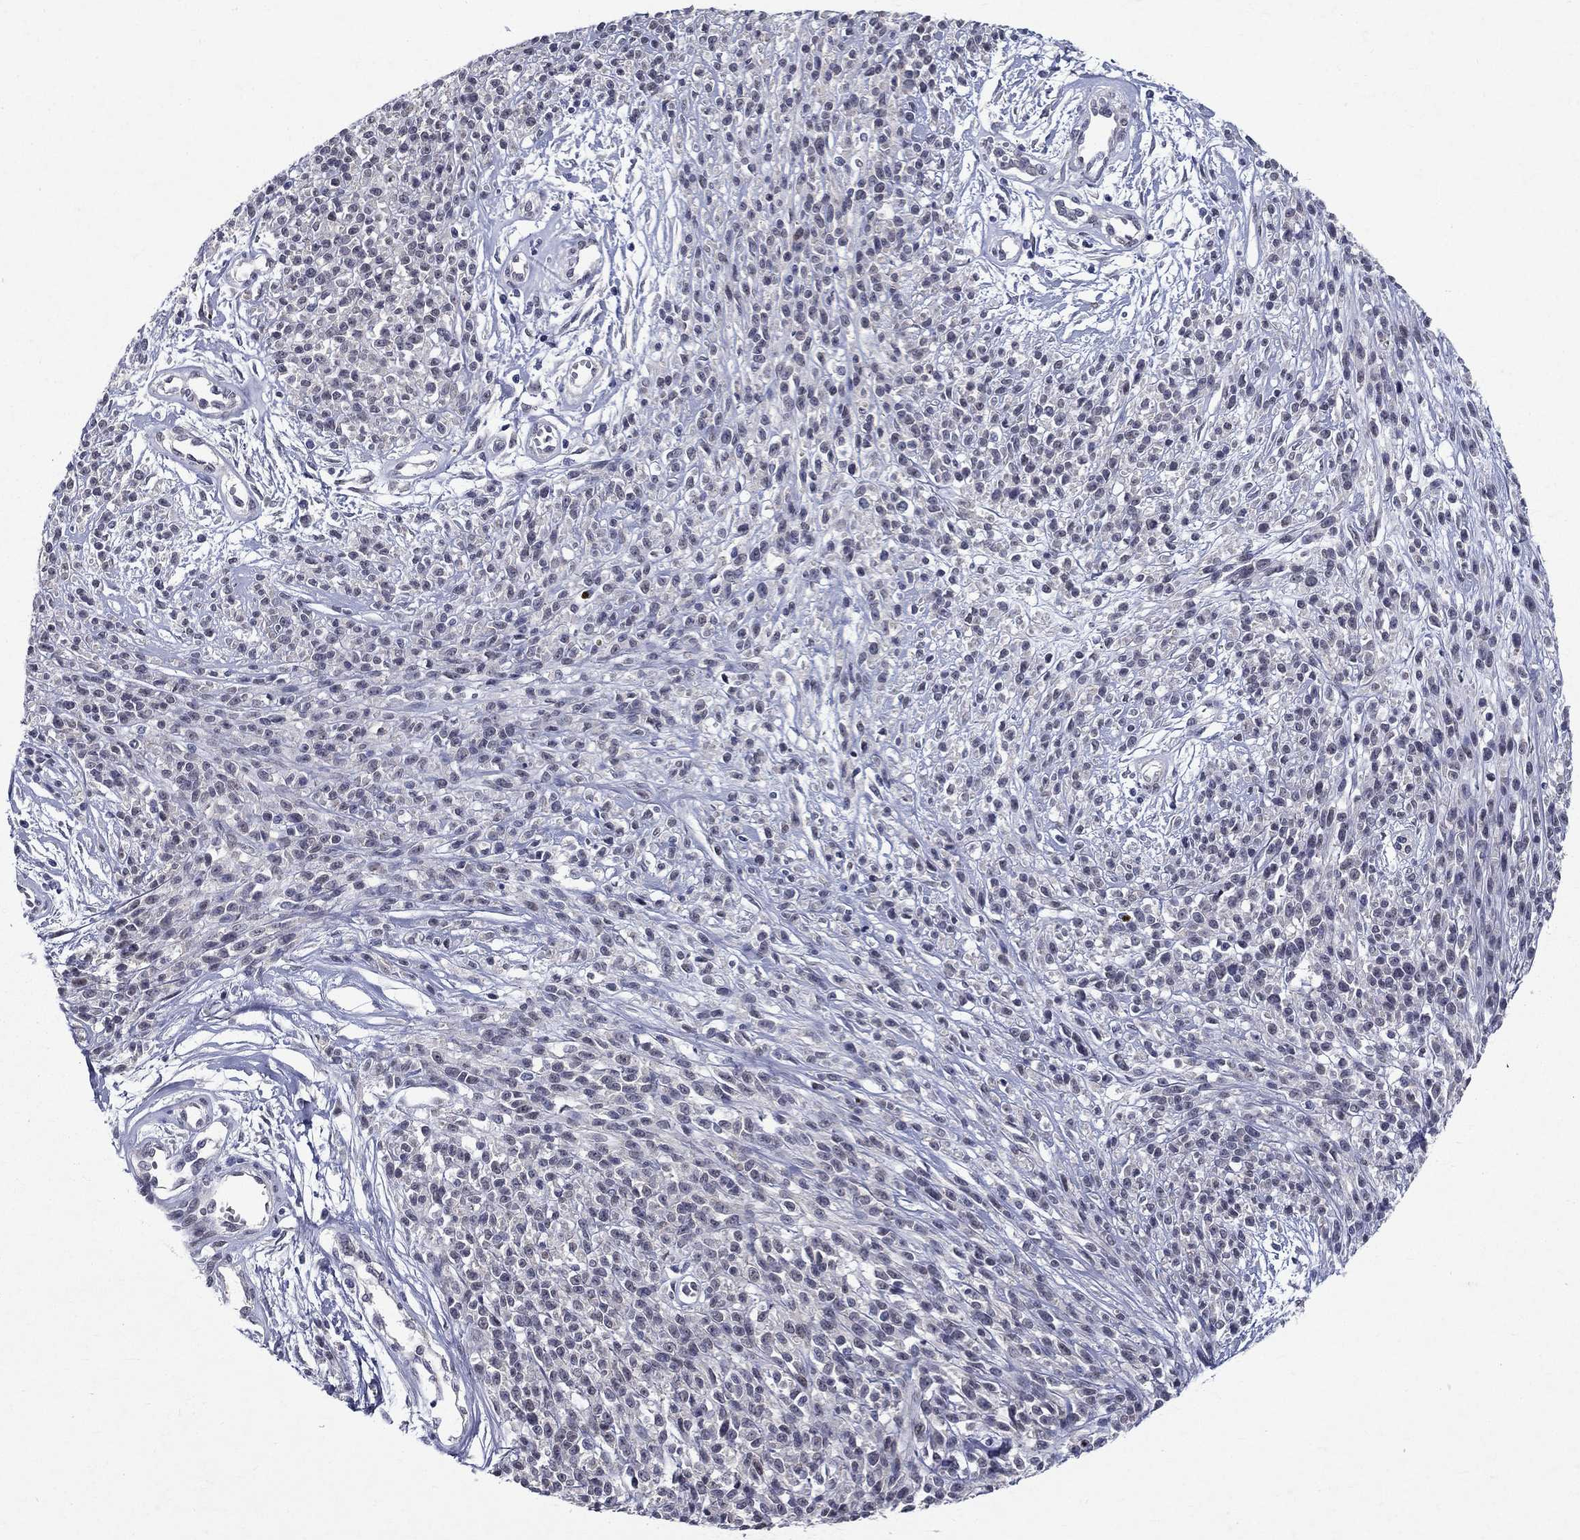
{"staining": {"intensity": "negative", "quantity": "none", "location": "none"}, "tissue": "melanoma", "cell_type": "Tumor cells", "image_type": "cancer", "snomed": [{"axis": "morphology", "description": "Malignant melanoma, NOS"}, {"axis": "topography", "description": "Skin"}, {"axis": "topography", "description": "Skin of trunk"}], "caption": "This is an immunohistochemistry (IHC) photomicrograph of melanoma. There is no expression in tumor cells.", "gene": "RBFOX1", "patient": {"sex": "male", "age": 74}}